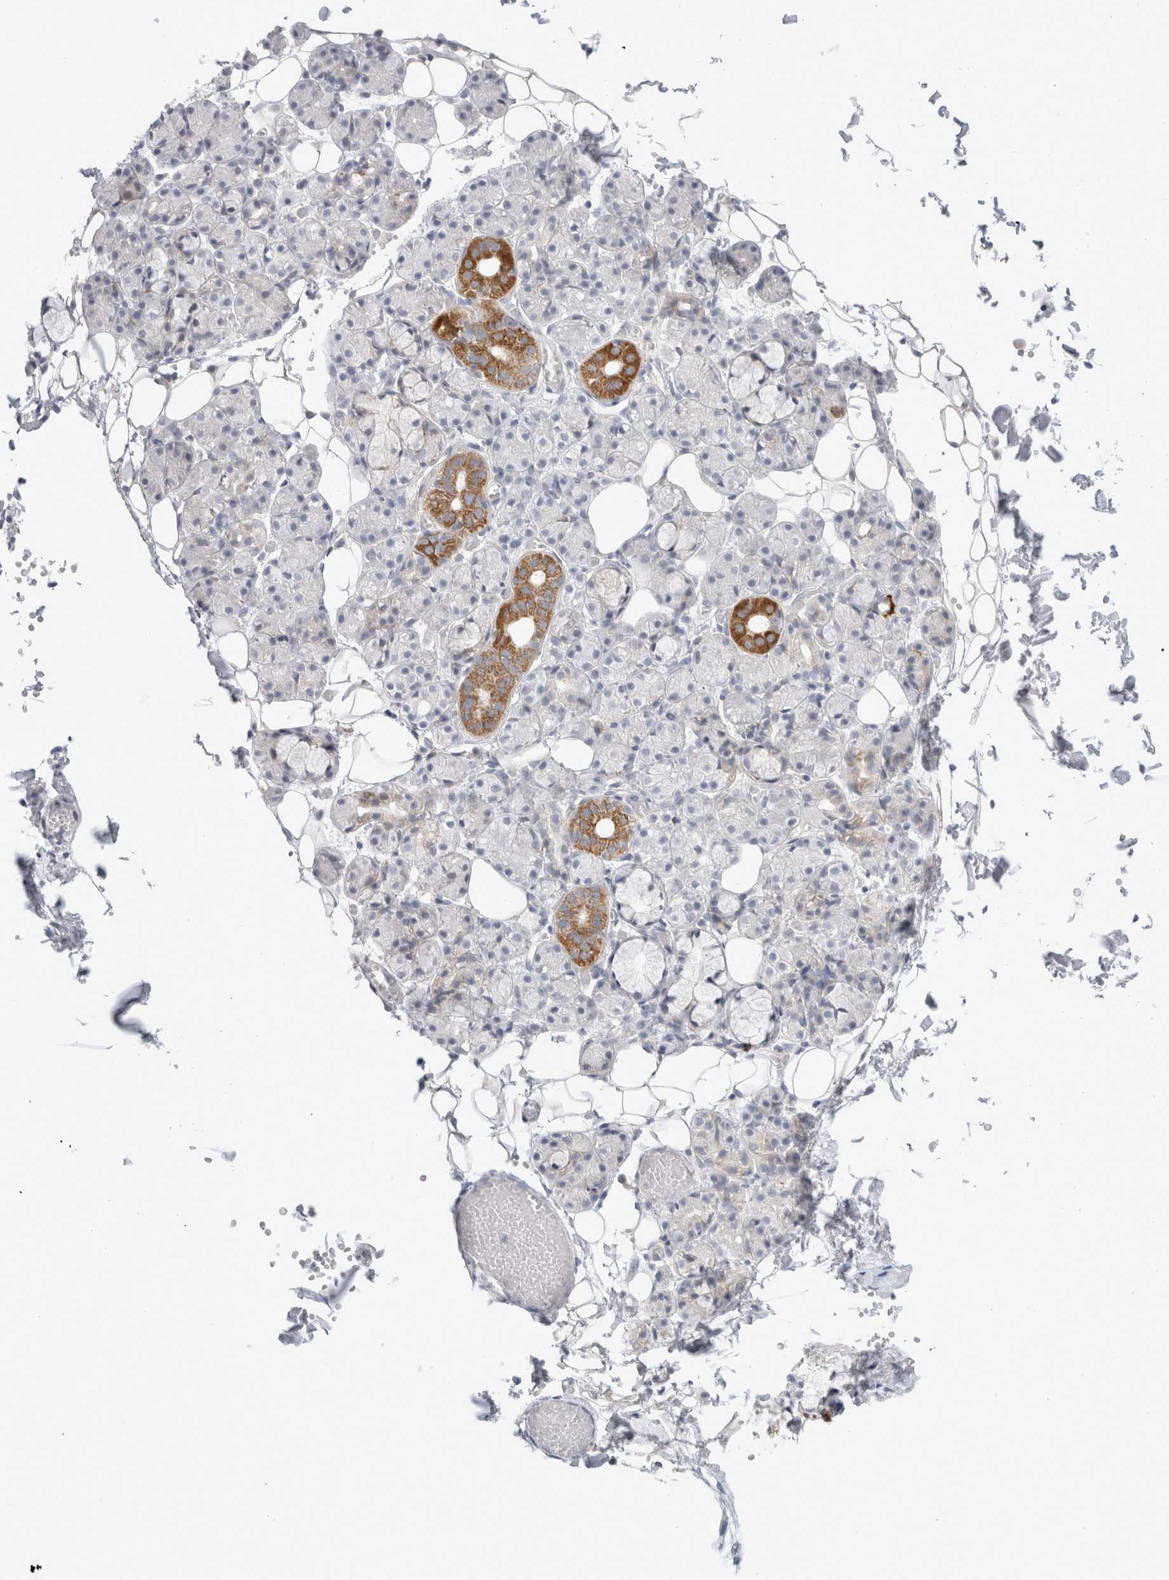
{"staining": {"intensity": "strong", "quantity": "<25%", "location": "cytoplasmic/membranous"}, "tissue": "salivary gland", "cell_type": "Glandular cells", "image_type": "normal", "snomed": [{"axis": "morphology", "description": "Normal tissue, NOS"}, {"axis": "topography", "description": "Salivary gland"}], "caption": "Protein expression analysis of normal human salivary gland reveals strong cytoplasmic/membranous expression in approximately <25% of glandular cells. The protein is stained brown, and the nuclei are stained in blue (DAB IHC with brightfield microscopy, high magnification).", "gene": "FAHD1", "patient": {"sex": "male", "age": 63}}